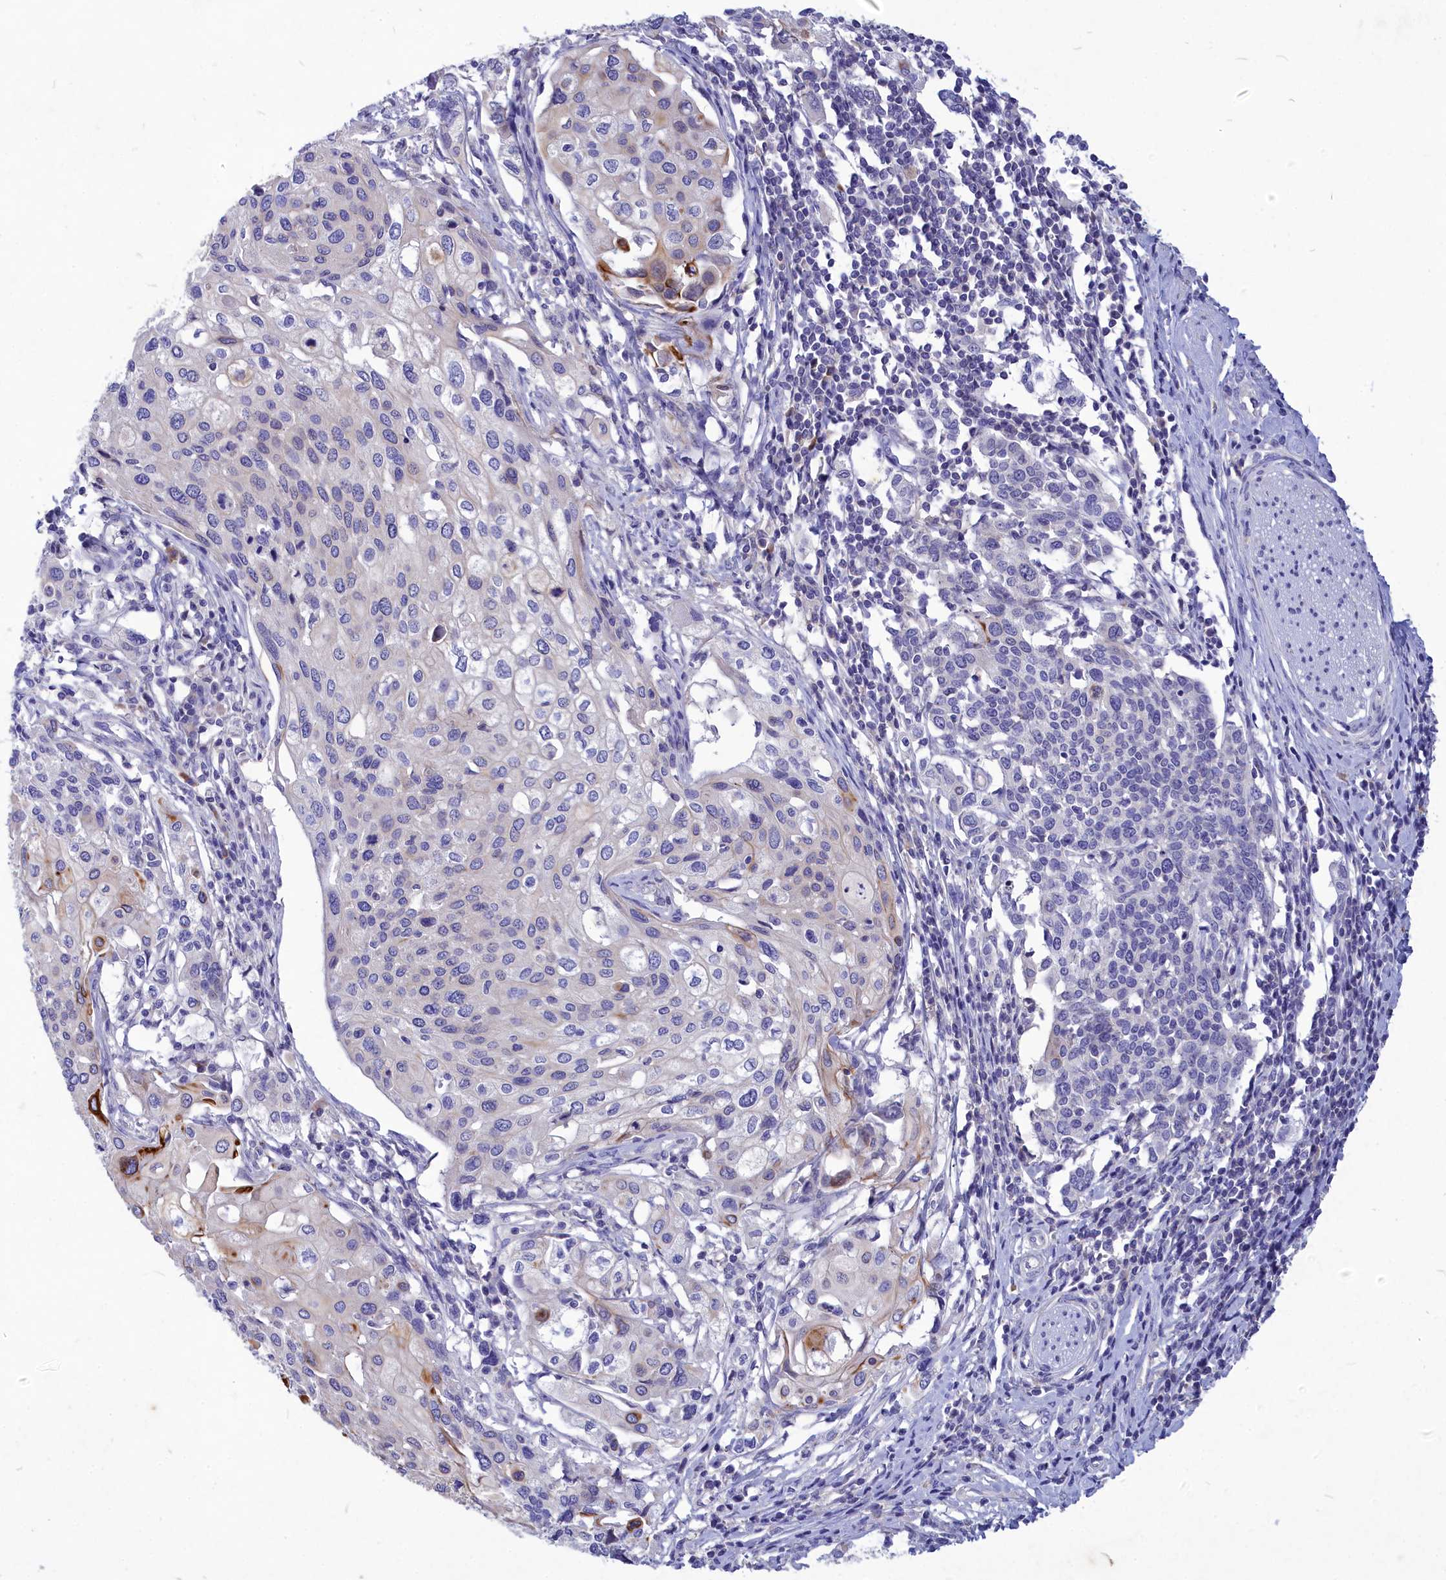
{"staining": {"intensity": "negative", "quantity": "none", "location": "none"}, "tissue": "cervical cancer", "cell_type": "Tumor cells", "image_type": "cancer", "snomed": [{"axis": "morphology", "description": "Squamous cell carcinoma, NOS"}, {"axis": "topography", "description": "Cervix"}], "caption": "Immunohistochemistry photomicrograph of neoplastic tissue: cervical cancer (squamous cell carcinoma) stained with DAB demonstrates no significant protein staining in tumor cells. (Brightfield microscopy of DAB (3,3'-diaminobenzidine) immunohistochemistry at high magnification).", "gene": "DEFB119", "patient": {"sex": "female", "age": 44}}